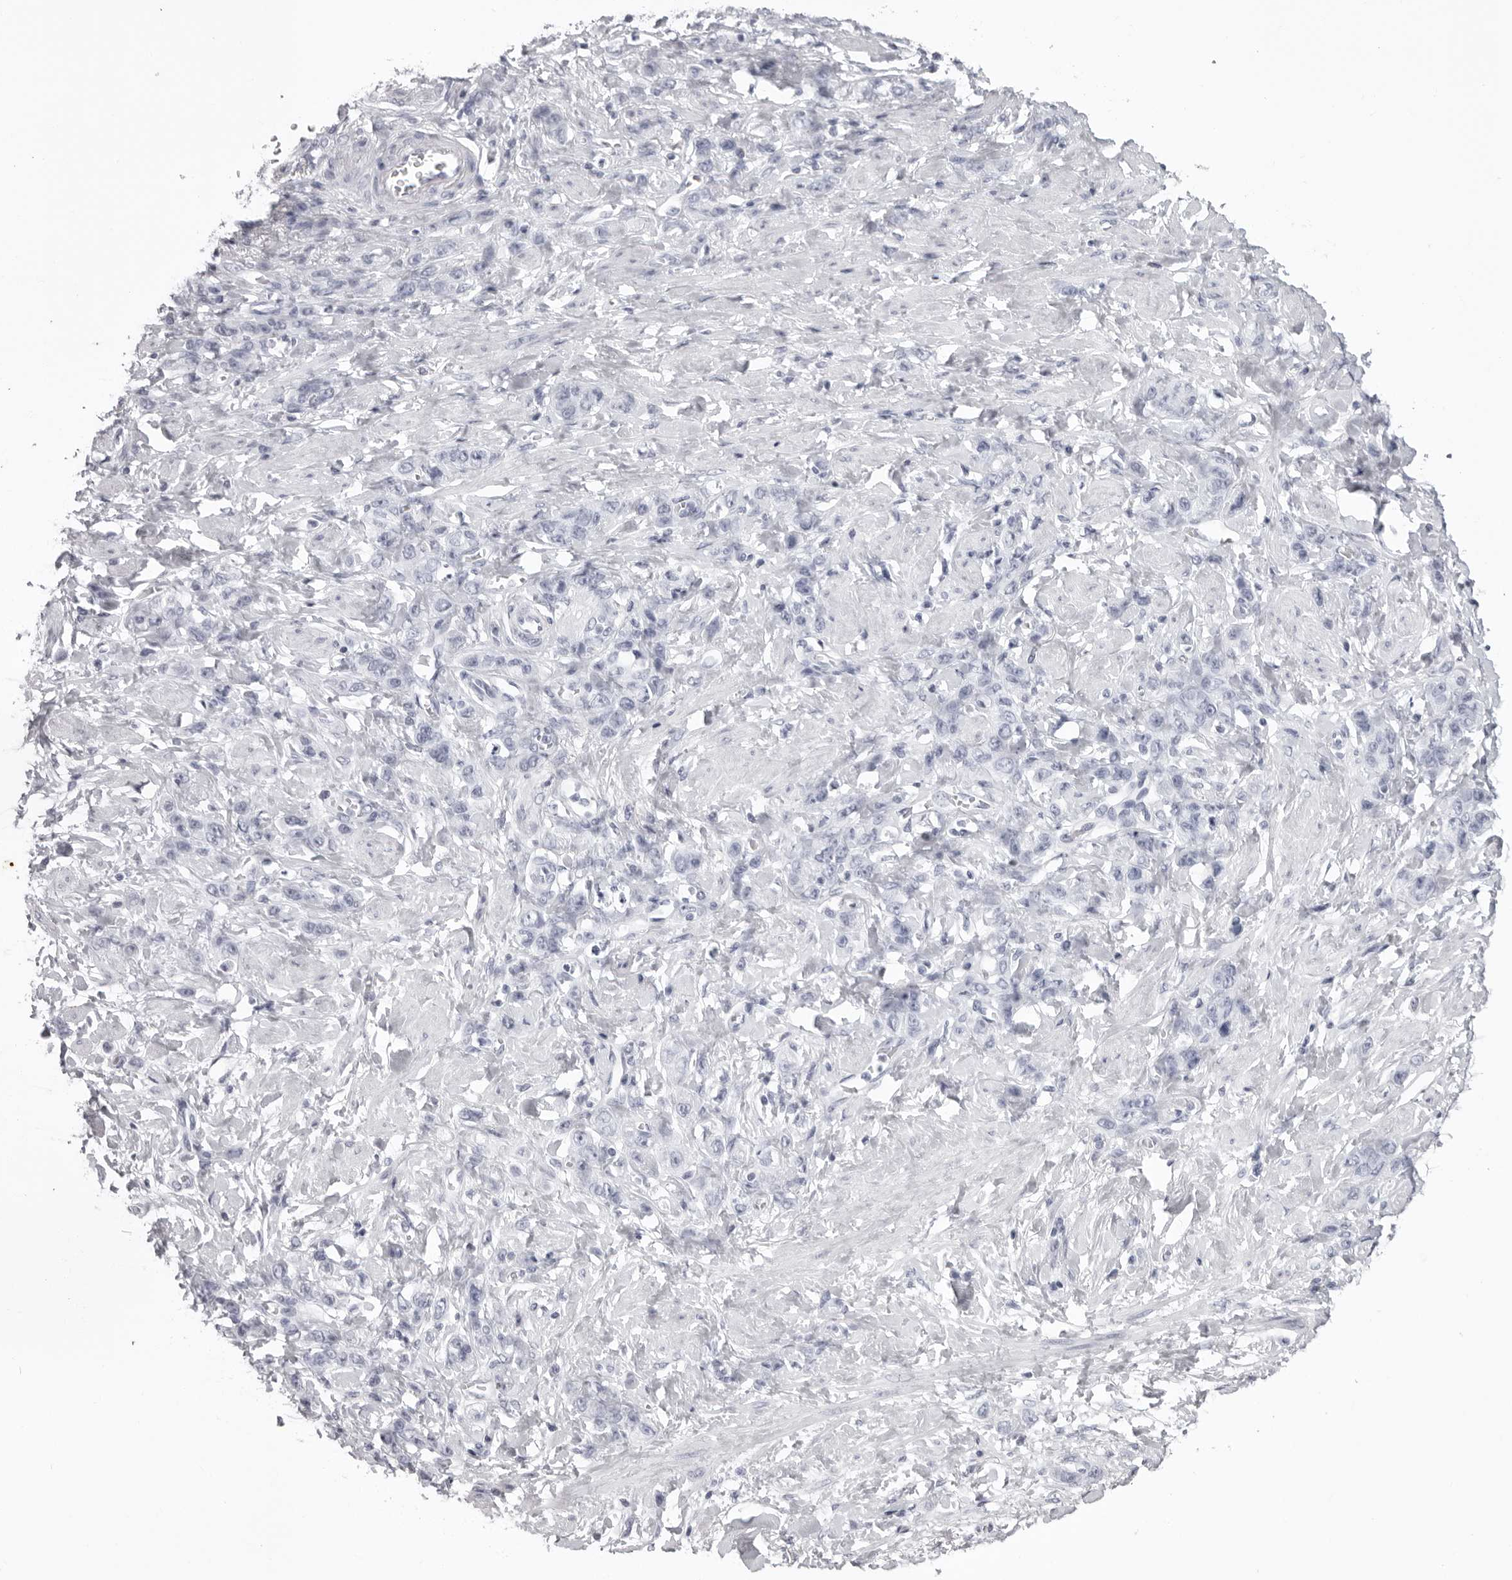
{"staining": {"intensity": "negative", "quantity": "none", "location": "none"}, "tissue": "stomach cancer", "cell_type": "Tumor cells", "image_type": "cancer", "snomed": [{"axis": "morphology", "description": "Adenocarcinoma, NOS"}, {"axis": "topography", "description": "Stomach"}], "caption": "Immunohistochemistry histopathology image of neoplastic tissue: stomach cancer (adenocarcinoma) stained with DAB (3,3'-diaminobenzidine) exhibits no significant protein expression in tumor cells.", "gene": "KLK9", "patient": {"sex": "male", "age": 82}}